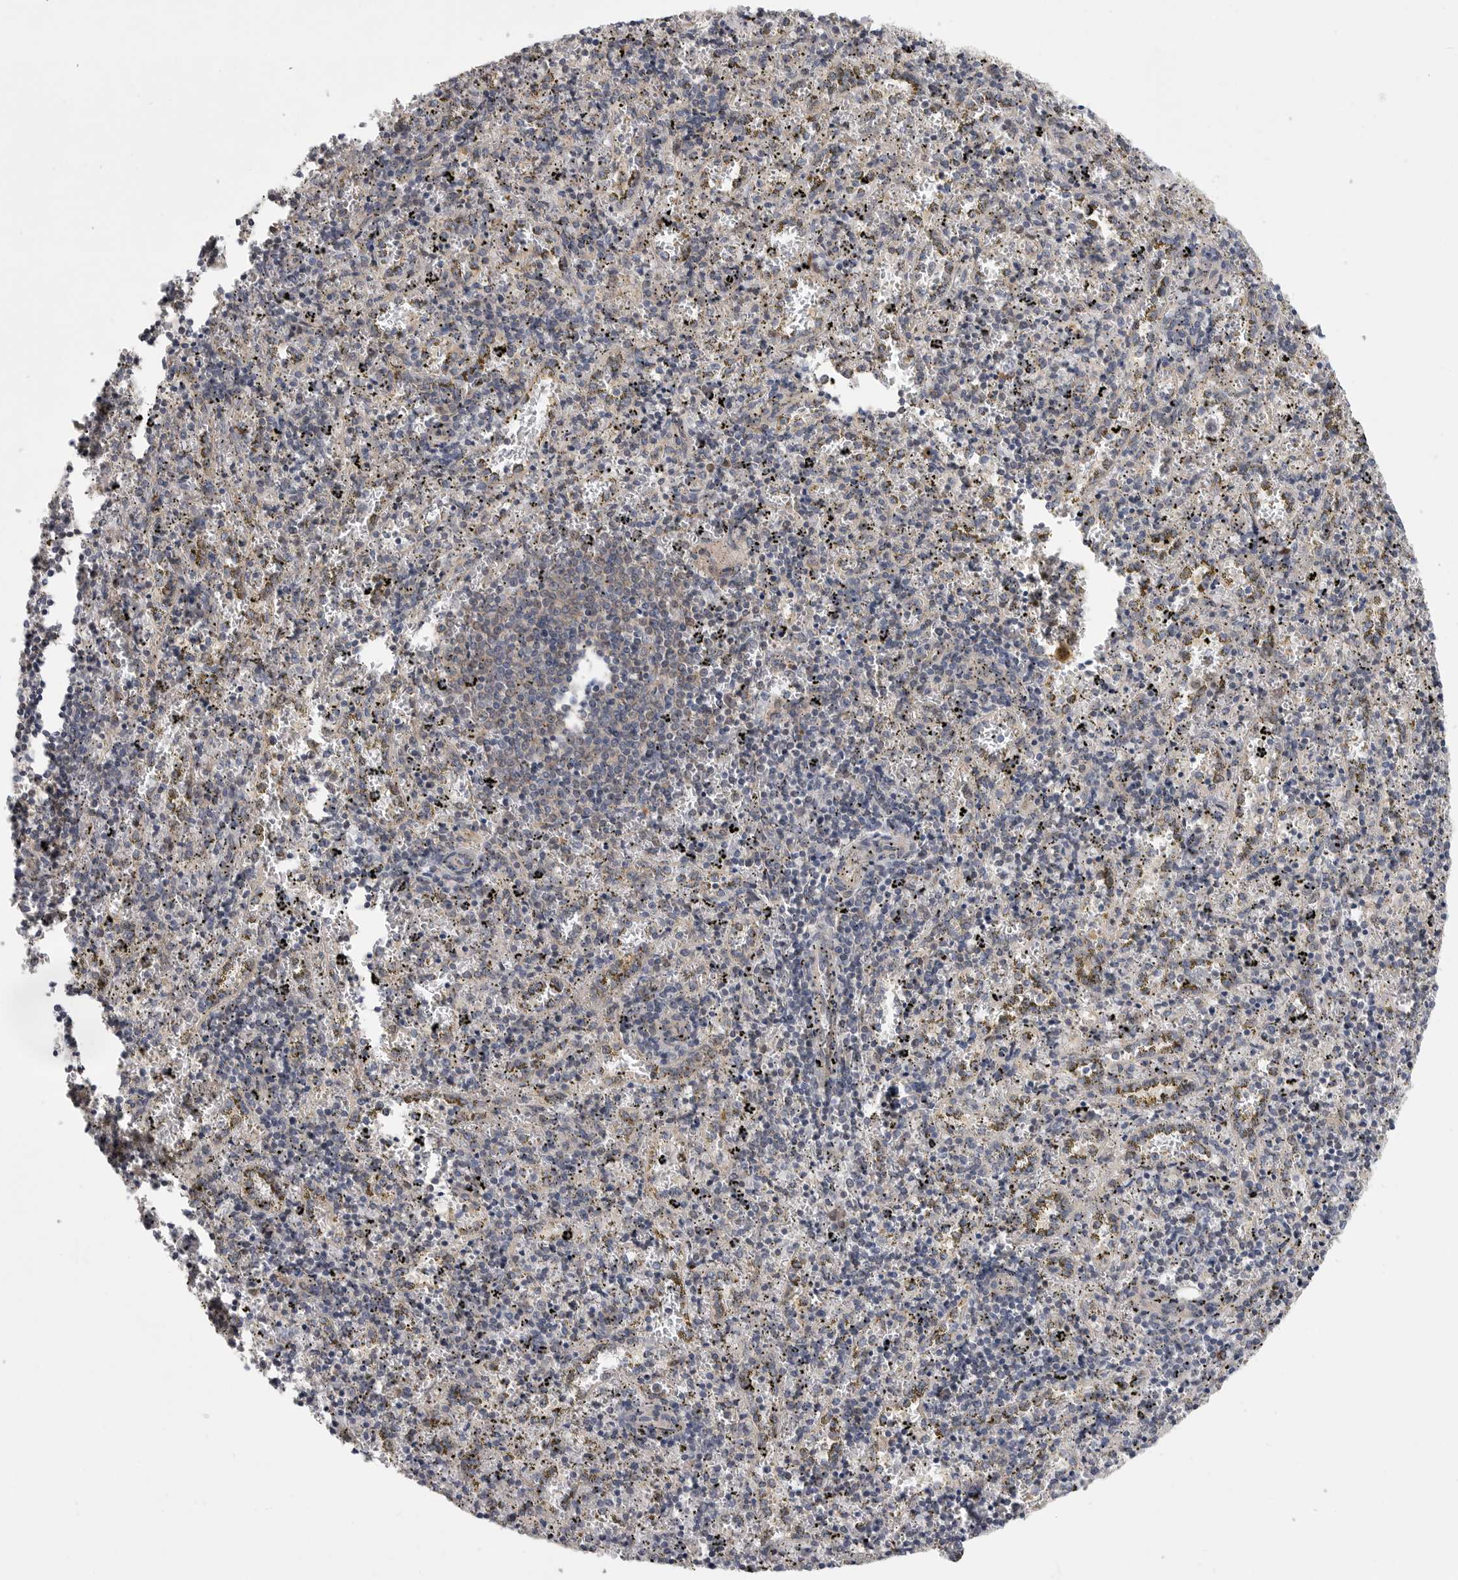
{"staining": {"intensity": "moderate", "quantity": "<25%", "location": "cytoplasmic/membranous"}, "tissue": "spleen", "cell_type": "Cells in red pulp", "image_type": "normal", "snomed": [{"axis": "morphology", "description": "Normal tissue, NOS"}, {"axis": "topography", "description": "Spleen"}], "caption": "Immunohistochemistry (DAB) staining of benign human spleen exhibits moderate cytoplasmic/membranous protein staining in about <25% of cells in red pulp. (brown staining indicates protein expression, while blue staining denotes nuclei).", "gene": "FBXO43", "patient": {"sex": "male", "age": 11}}